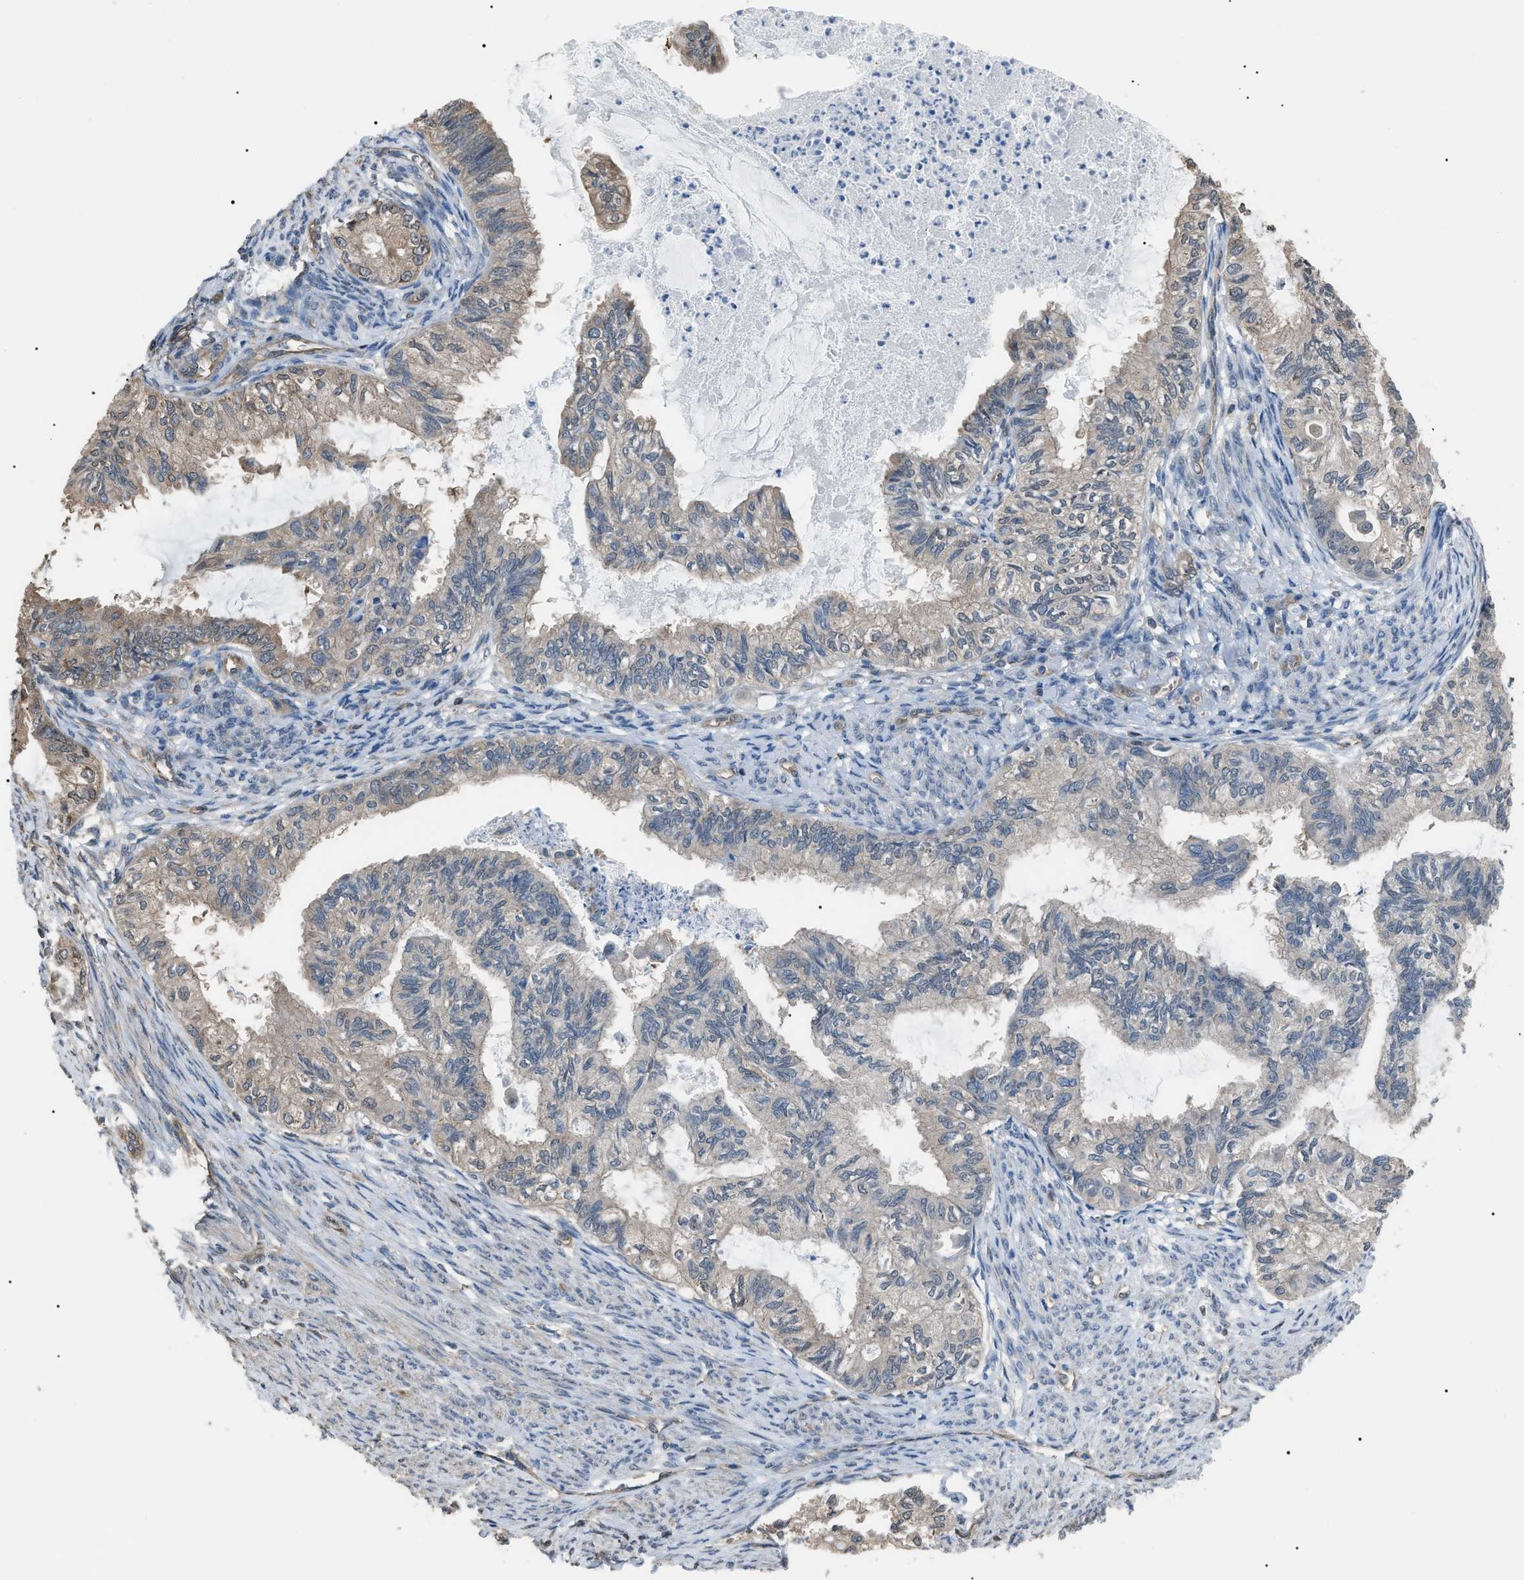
{"staining": {"intensity": "weak", "quantity": ">75%", "location": "cytoplasmic/membranous"}, "tissue": "cervical cancer", "cell_type": "Tumor cells", "image_type": "cancer", "snomed": [{"axis": "morphology", "description": "Normal tissue, NOS"}, {"axis": "morphology", "description": "Adenocarcinoma, NOS"}, {"axis": "topography", "description": "Cervix"}, {"axis": "topography", "description": "Endometrium"}], "caption": "A histopathology image of cervical cancer (adenocarcinoma) stained for a protein demonstrates weak cytoplasmic/membranous brown staining in tumor cells.", "gene": "PDCD5", "patient": {"sex": "female", "age": 86}}